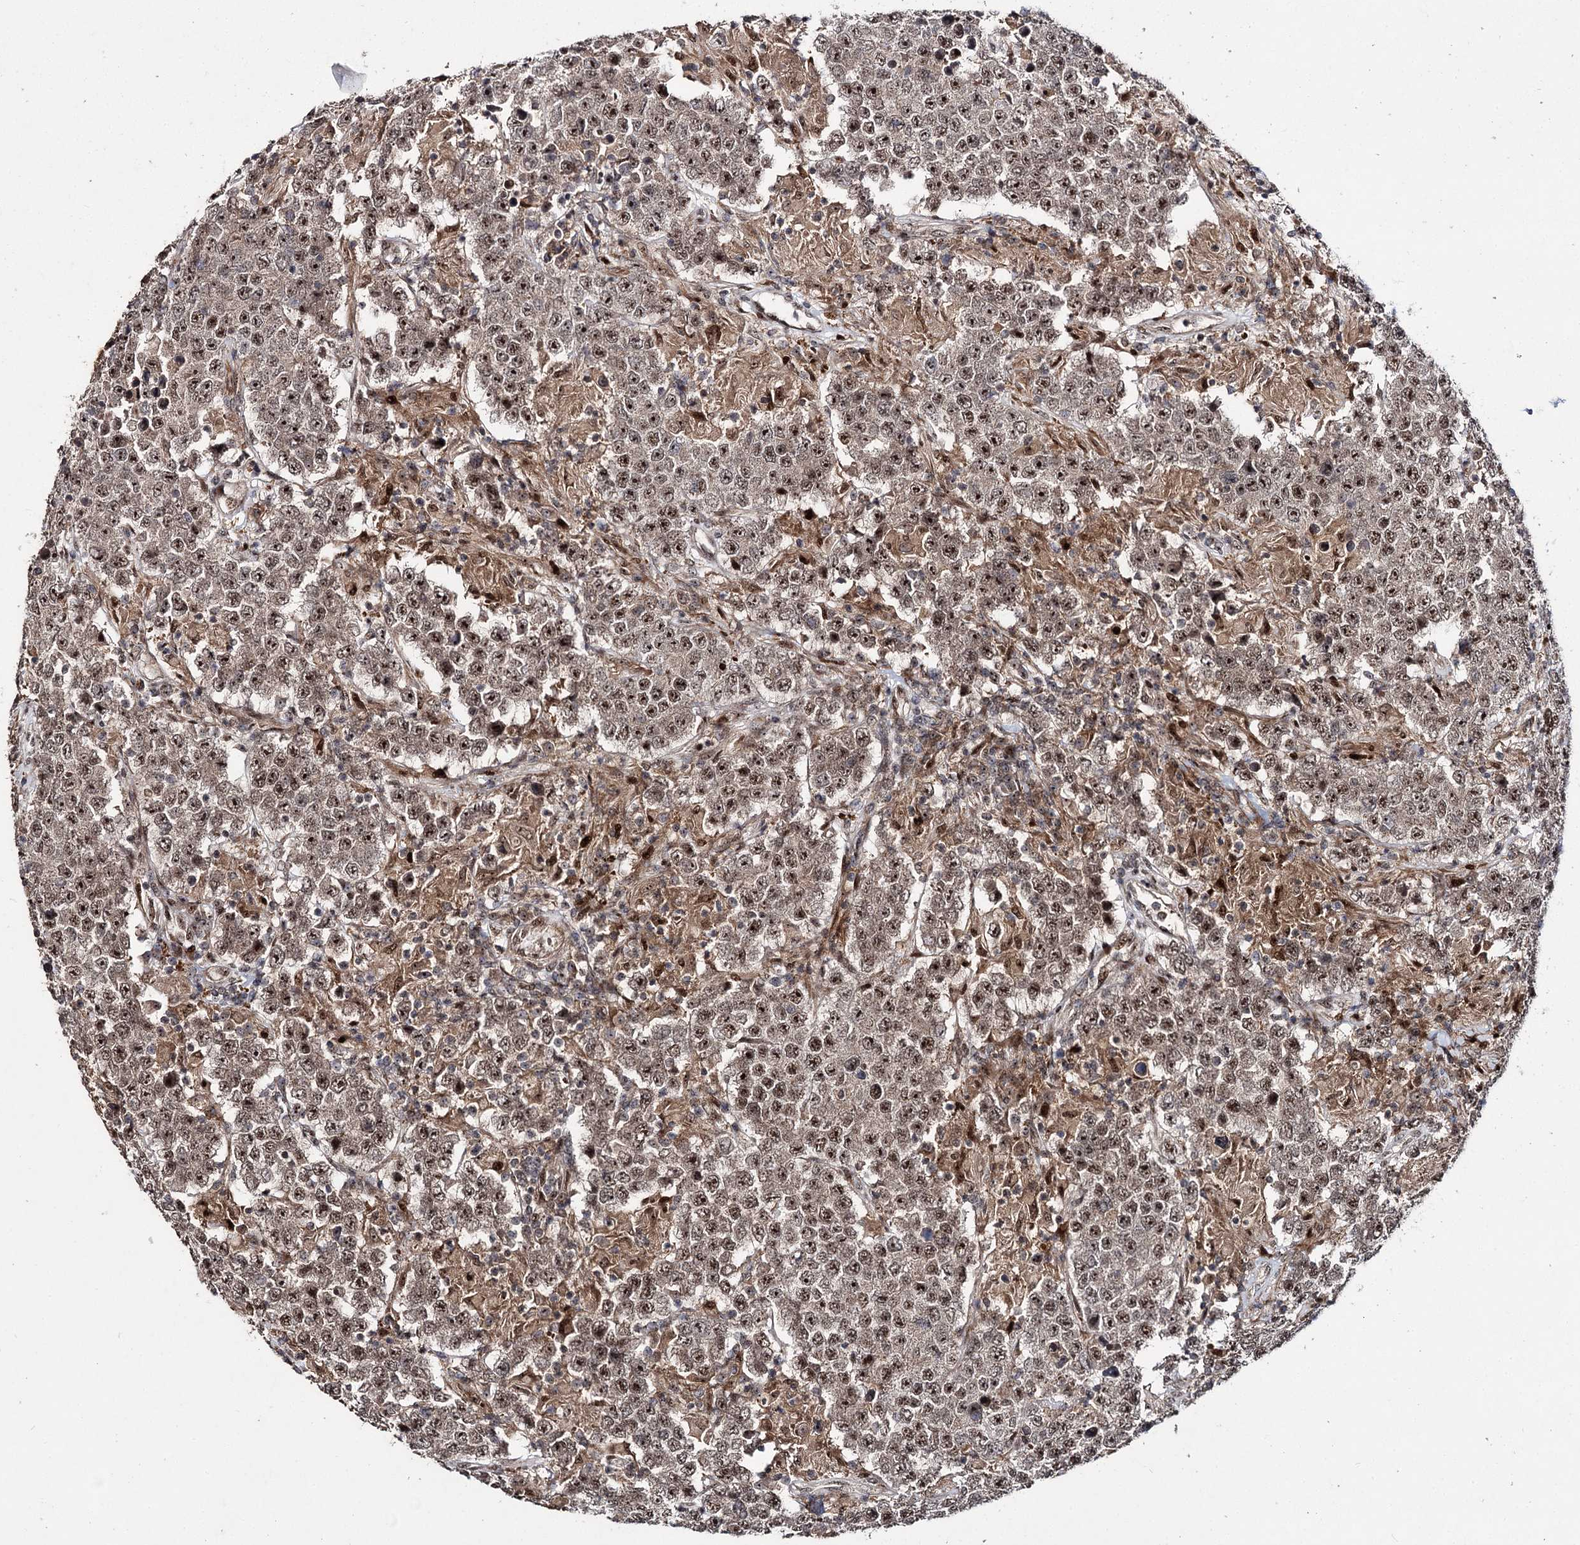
{"staining": {"intensity": "moderate", "quantity": ">75%", "location": "nuclear"}, "tissue": "testis cancer", "cell_type": "Tumor cells", "image_type": "cancer", "snomed": [{"axis": "morphology", "description": "Normal tissue, NOS"}, {"axis": "morphology", "description": "Urothelial carcinoma, High grade"}, {"axis": "morphology", "description": "Seminoma, NOS"}, {"axis": "morphology", "description": "Carcinoma, Embryonal, NOS"}, {"axis": "topography", "description": "Urinary bladder"}, {"axis": "topography", "description": "Testis"}], "caption": "Human testis high-grade urothelial carcinoma stained with a brown dye displays moderate nuclear positive expression in about >75% of tumor cells.", "gene": "MKNK2", "patient": {"sex": "male", "age": 41}}